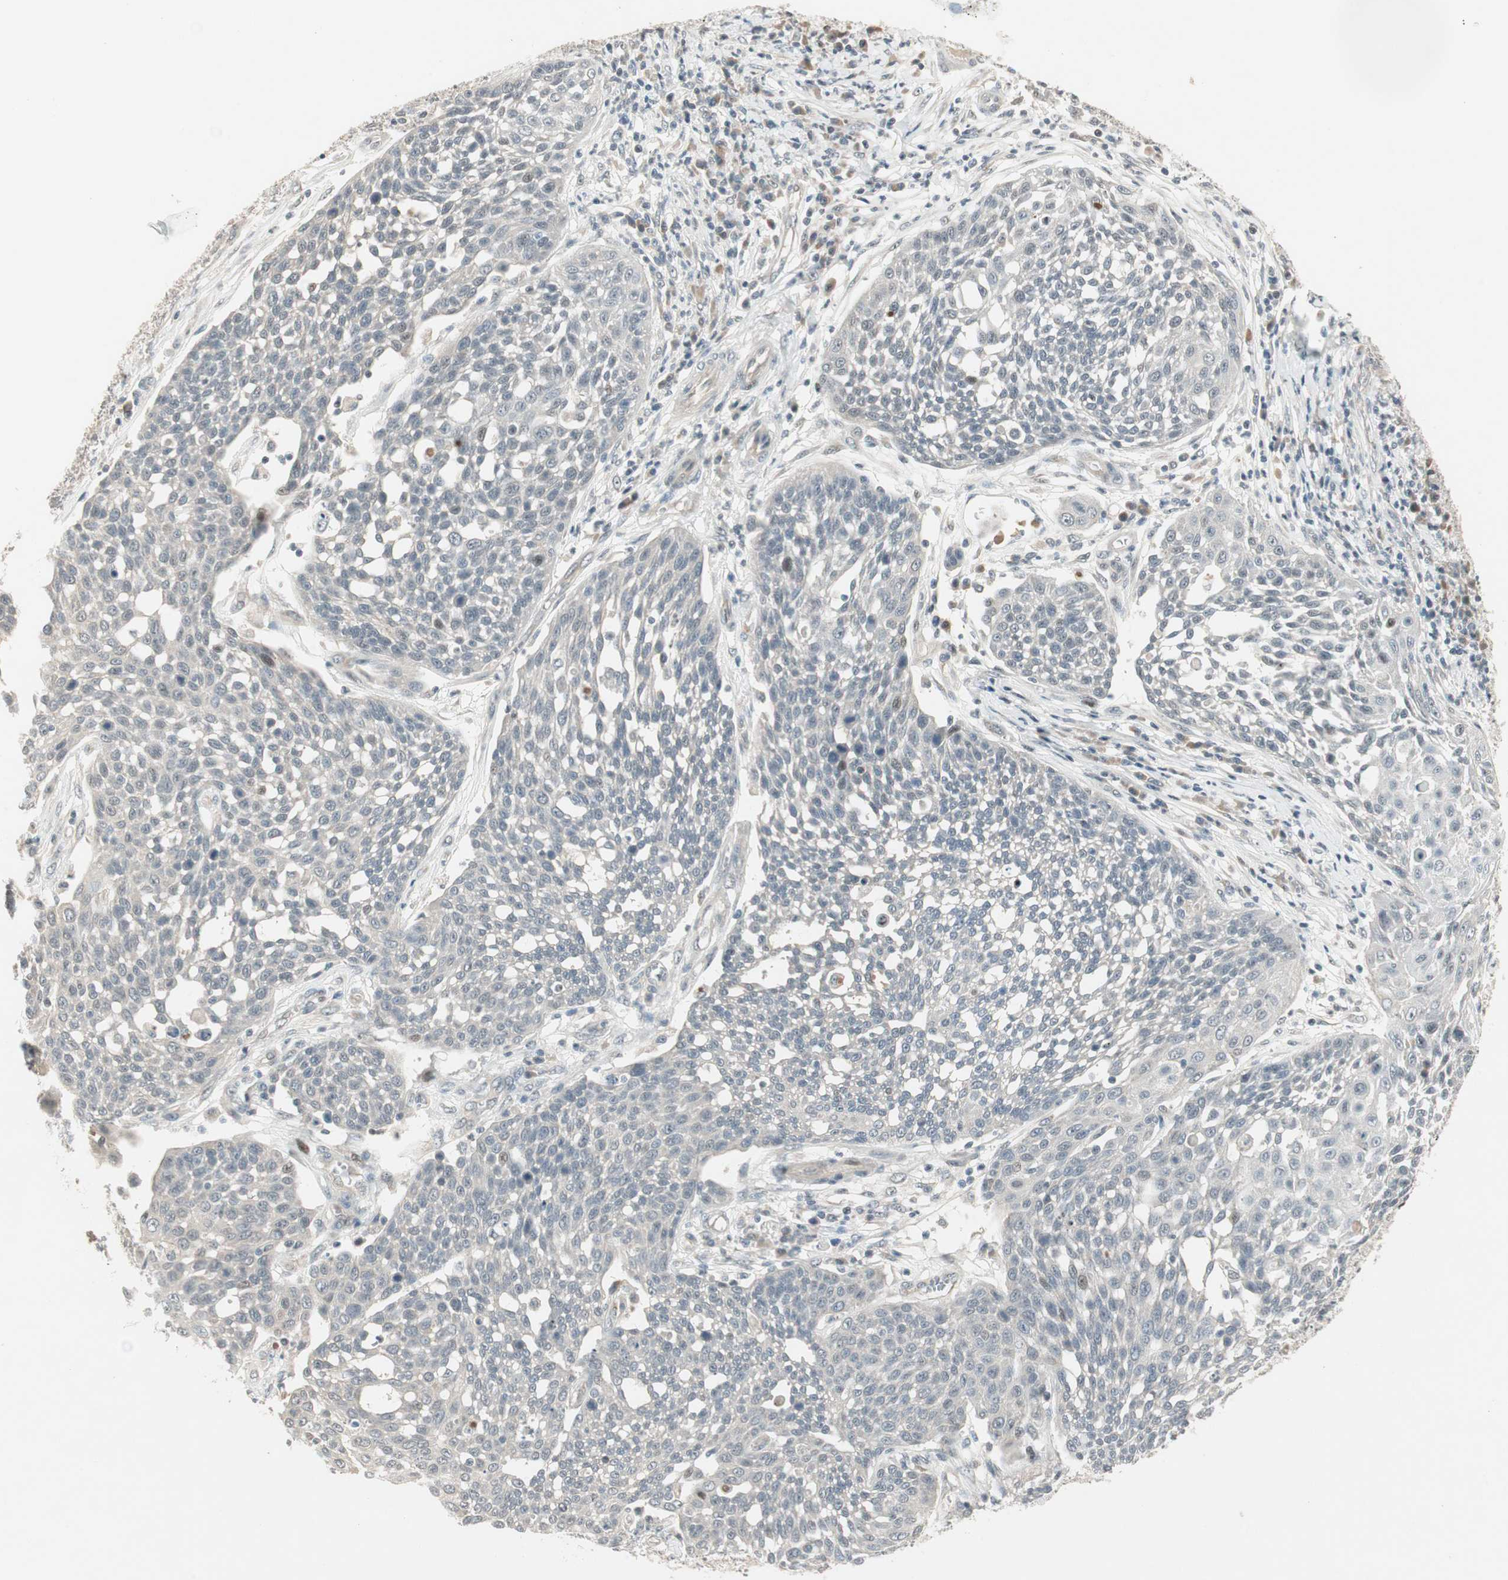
{"staining": {"intensity": "weak", "quantity": "<25%", "location": "nuclear"}, "tissue": "cervical cancer", "cell_type": "Tumor cells", "image_type": "cancer", "snomed": [{"axis": "morphology", "description": "Squamous cell carcinoma, NOS"}, {"axis": "topography", "description": "Cervix"}], "caption": "Immunohistochemistry (IHC) photomicrograph of squamous cell carcinoma (cervical) stained for a protein (brown), which demonstrates no expression in tumor cells.", "gene": "ACSL5", "patient": {"sex": "female", "age": 34}}